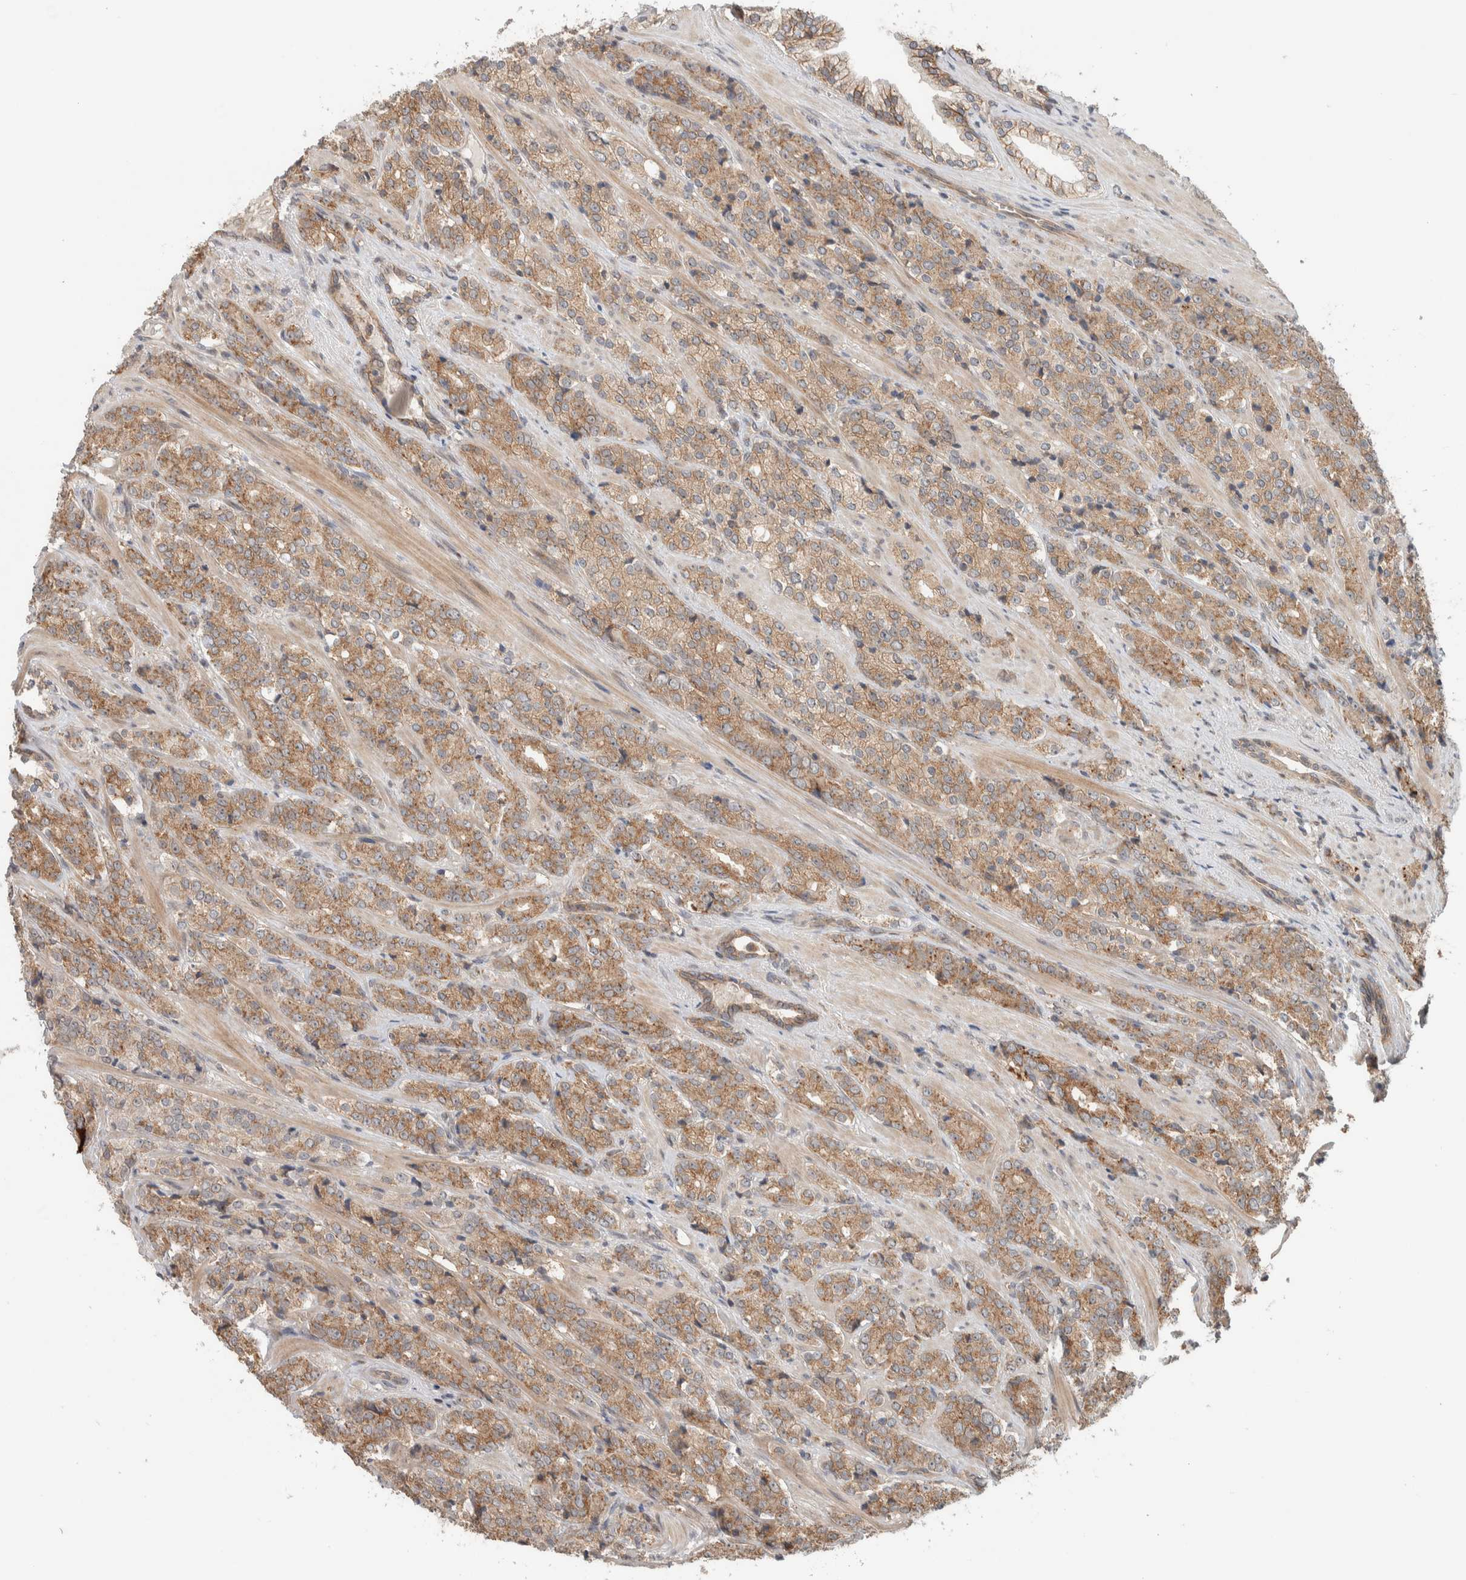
{"staining": {"intensity": "moderate", "quantity": ">75%", "location": "cytoplasmic/membranous"}, "tissue": "prostate cancer", "cell_type": "Tumor cells", "image_type": "cancer", "snomed": [{"axis": "morphology", "description": "Adenocarcinoma, High grade"}, {"axis": "topography", "description": "Prostate"}], "caption": "Immunohistochemical staining of human prostate cancer (high-grade adenocarcinoma) shows medium levels of moderate cytoplasmic/membranous staining in about >75% of tumor cells.", "gene": "DEPTOR", "patient": {"sex": "male", "age": 71}}